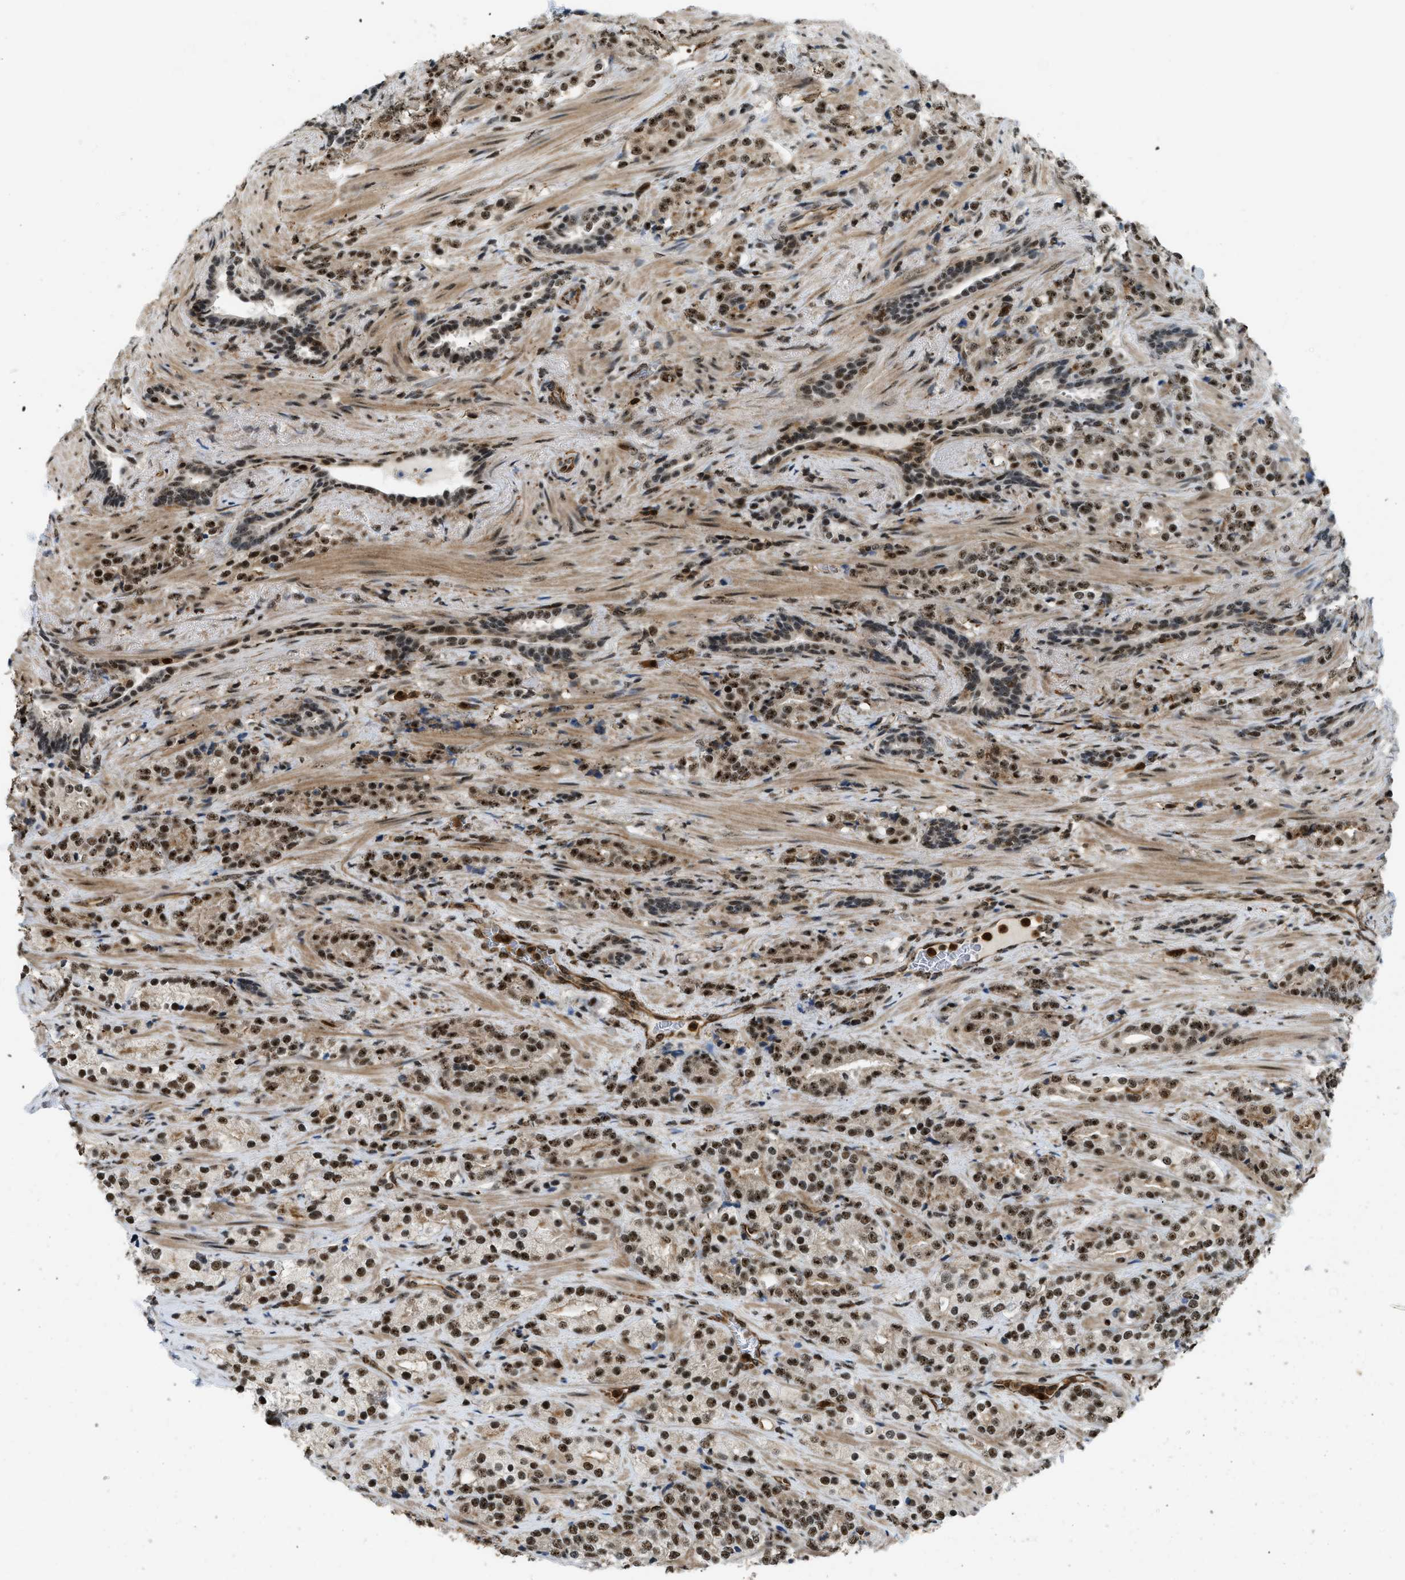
{"staining": {"intensity": "moderate", "quantity": ">75%", "location": "nuclear"}, "tissue": "prostate cancer", "cell_type": "Tumor cells", "image_type": "cancer", "snomed": [{"axis": "morphology", "description": "Adenocarcinoma, High grade"}, {"axis": "topography", "description": "Prostate"}], "caption": "This image demonstrates IHC staining of human prostate cancer, with medium moderate nuclear positivity in approximately >75% of tumor cells.", "gene": "E2F1", "patient": {"sex": "male", "age": 71}}